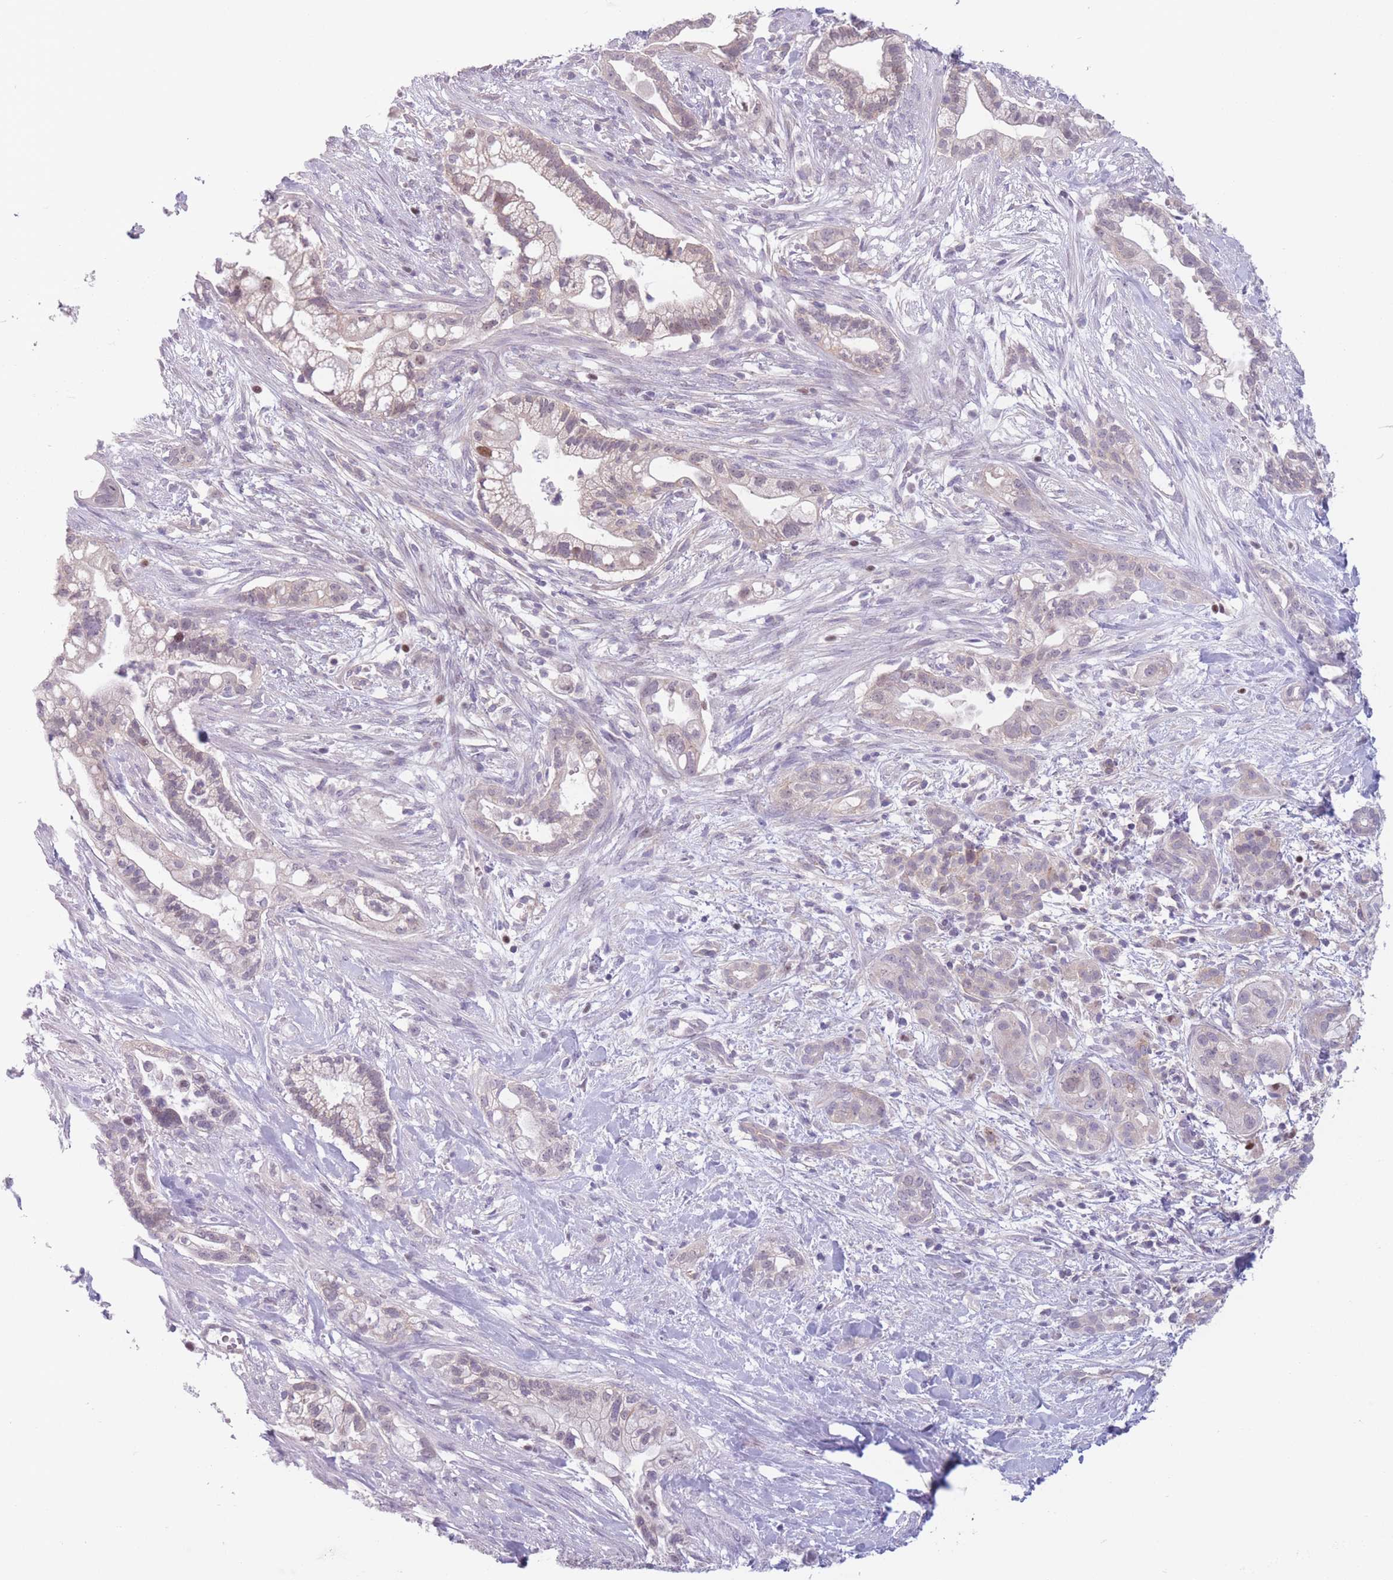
{"staining": {"intensity": "moderate", "quantity": "25%-75%", "location": "nuclear"}, "tissue": "pancreatic cancer", "cell_type": "Tumor cells", "image_type": "cancer", "snomed": [{"axis": "morphology", "description": "Adenocarcinoma, NOS"}, {"axis": "topography", "description": "Pancreas"}], "caption": "Brown immunohistochemical staining in pancreatic cancer (adenocarcinoma) exhibits moderate nuclear staining in approximately 25%-75% of tumor cells.", "gene": "ZNF439", "patient": {"sex": "male", "age": 44}}